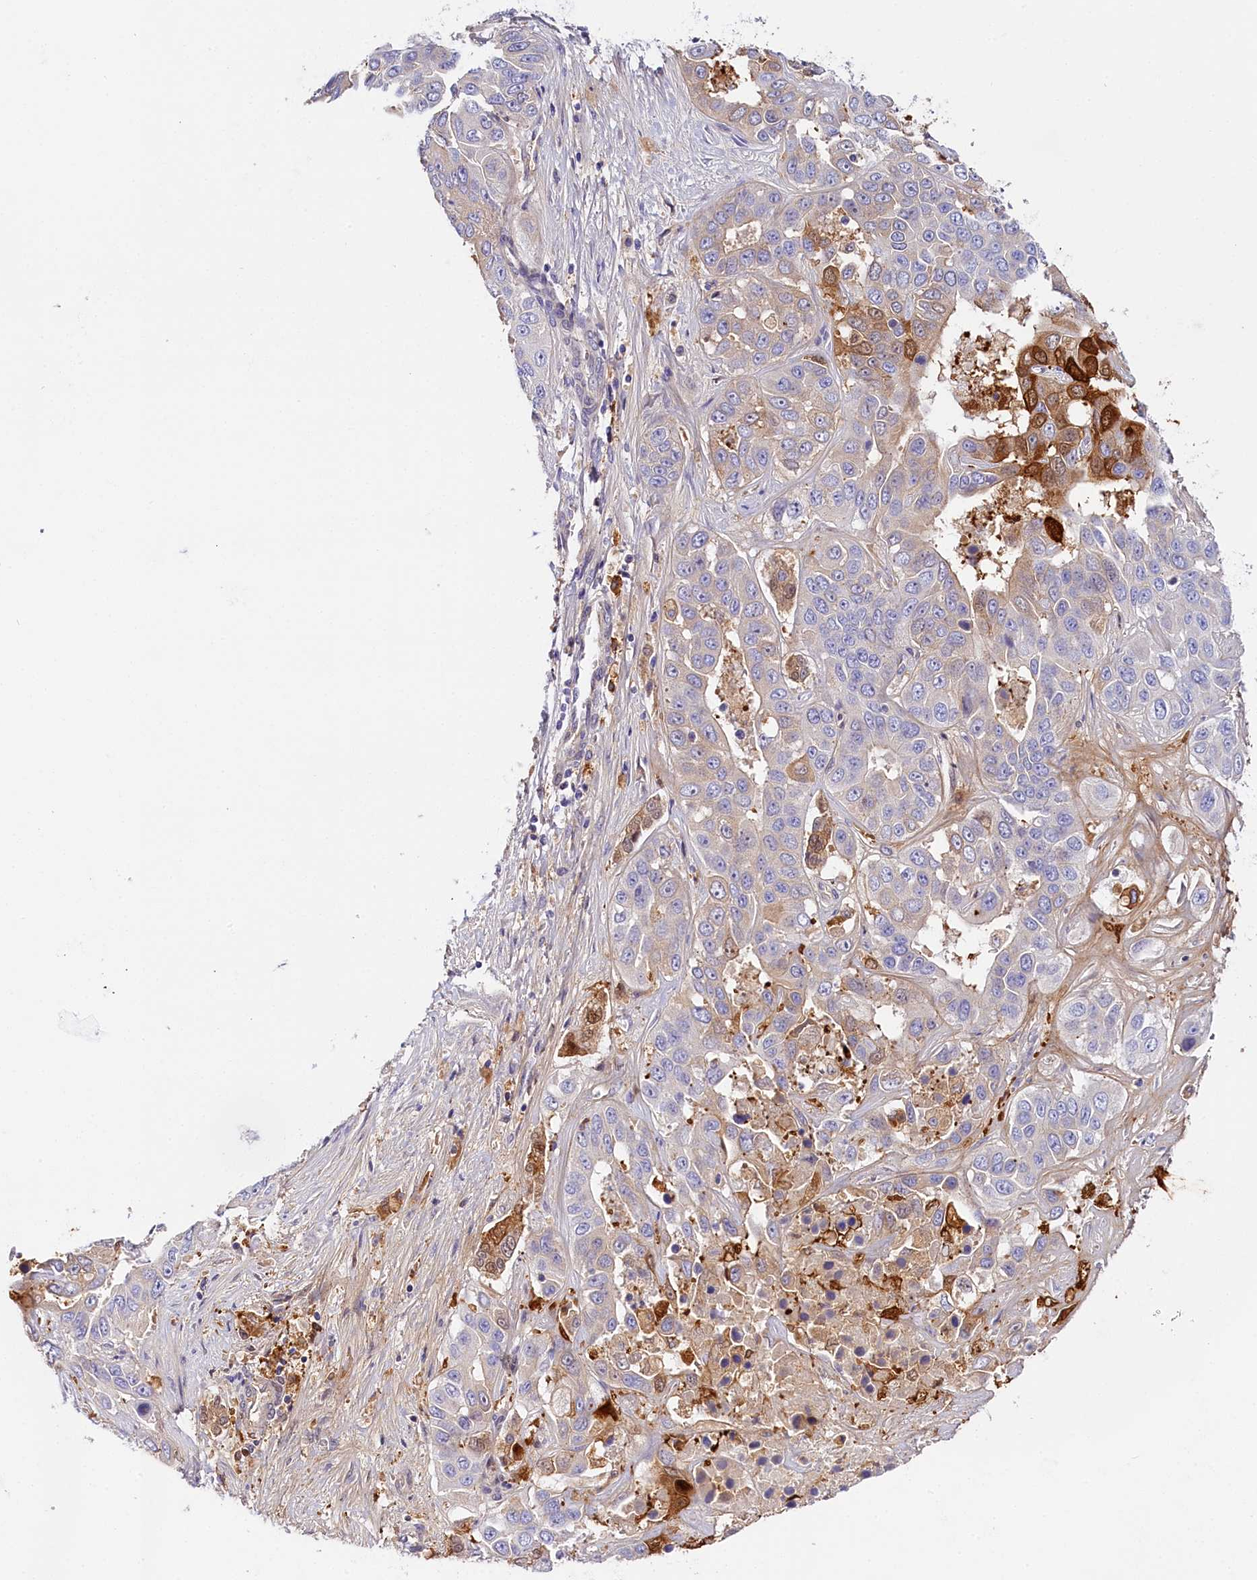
{"staining": {"intensity": "moderate", "quantity": "<25%", "location": "cytoplasmic/membranous,nuclear"}, "tissue": "liver cancer", "cell_type": "Tumor cells", "image_type": "cancer", "snomed": [{"axis": "morphology", "description": "Cholangiocarcinoma"}, {"axis": "topography", "description": "Liver"}], "caption": "Tumor cells show low levels of moderate cytoplasmic/membranous and nuclear expression in about <25% of cells in cholangiocarcinoma (liver).", "gene": "KATNB1", "patient": {"sex": "female", "age": 52}}